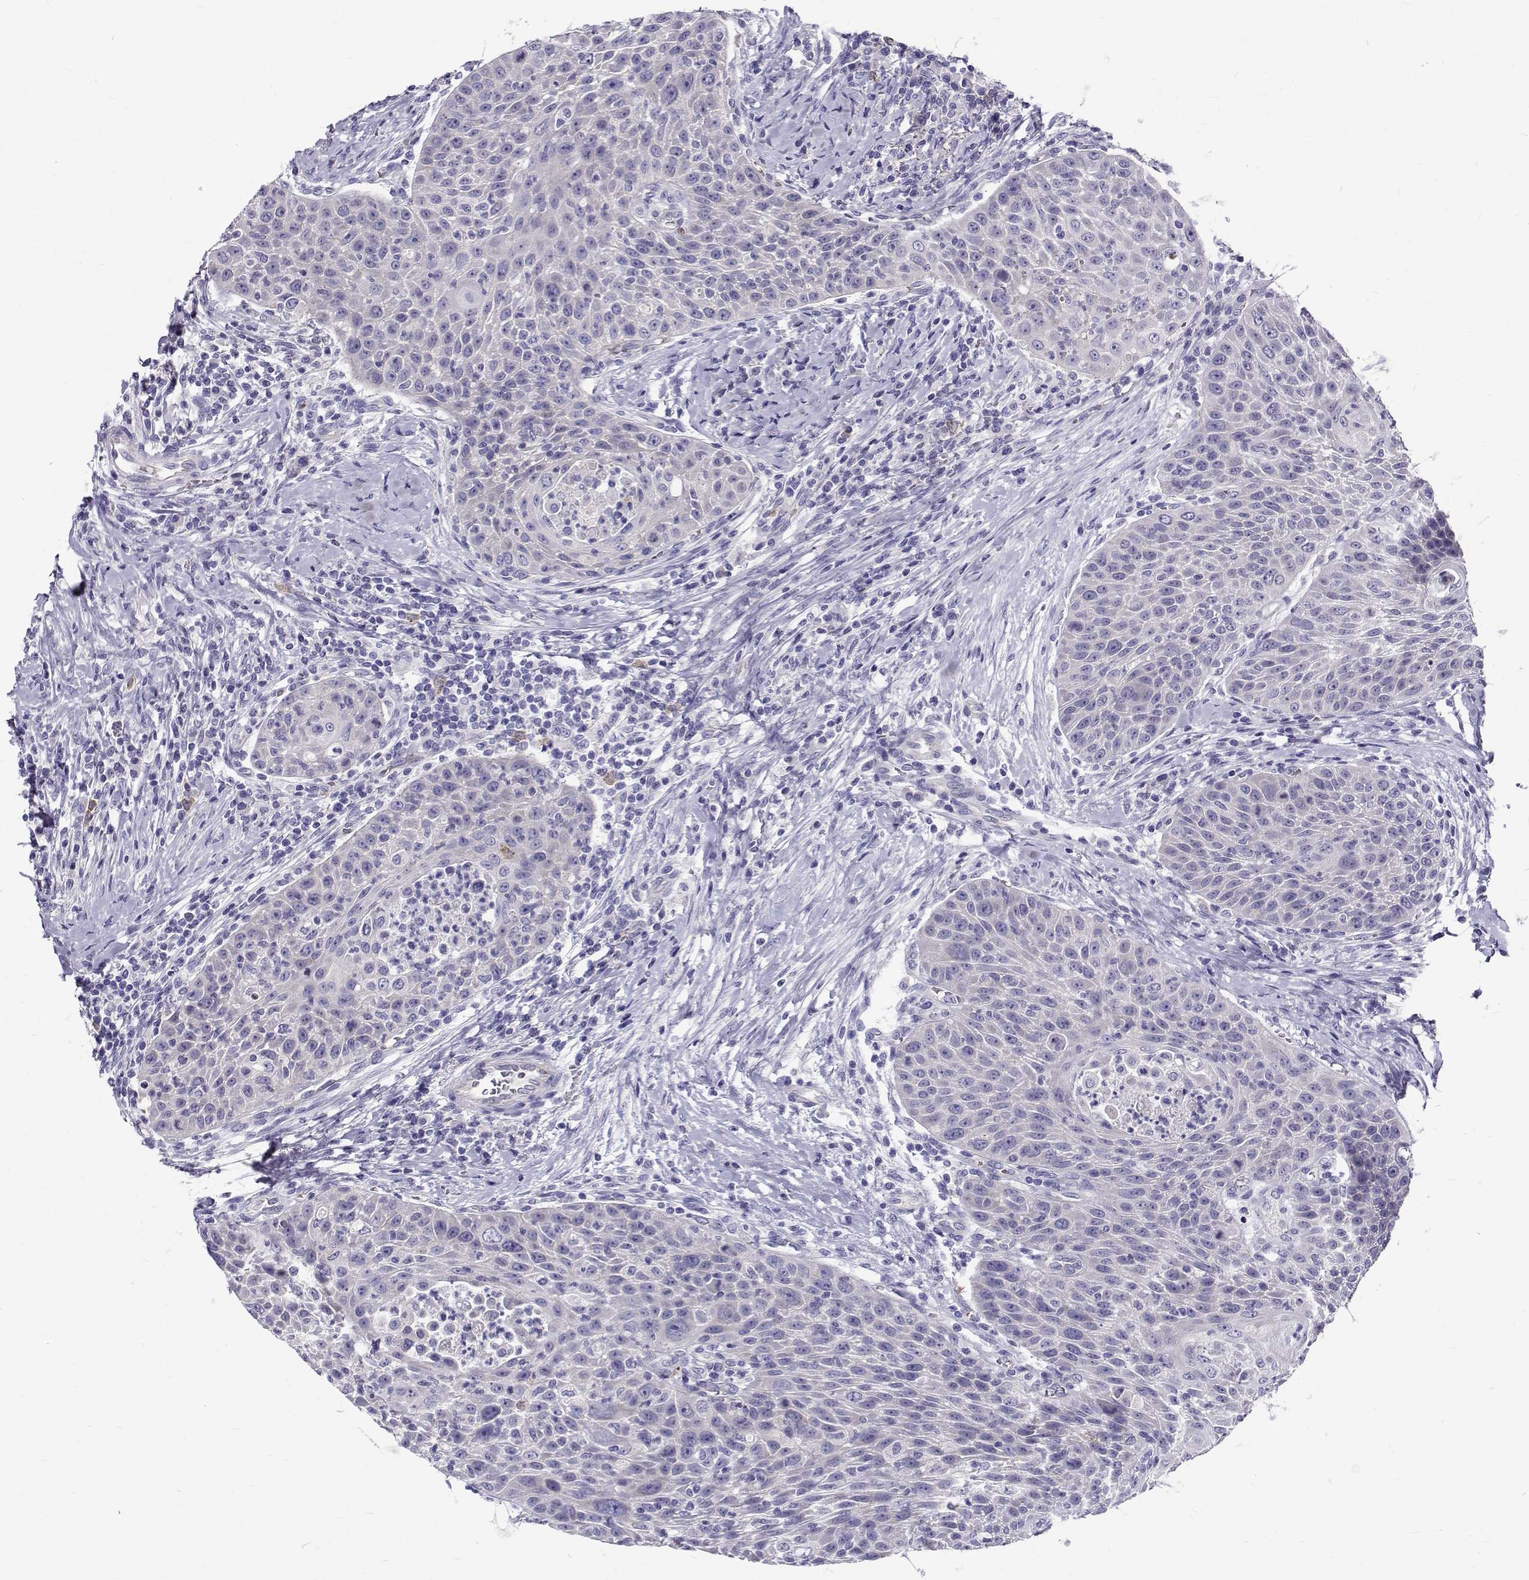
{"staining": {"intensity": "negative", "quantity": "none", "location": "none"}, "tissue": "head and neck cancer", "cell_type": "Tumor cells", "image_type": "cancer", "snomed": [{"axis": "morphology", "description": "Squamous cell carcinoma, NOS"}, {"axis": "topography", "description": "Head-Neck"}], "caption": "DAB immunohistochemical staining of squamous cell carcinoma (head and neck) demonstrates no significant positivity in tumor cells.", "gene": "IGSF1", "patient": {"sex": "male", "age": 69}}